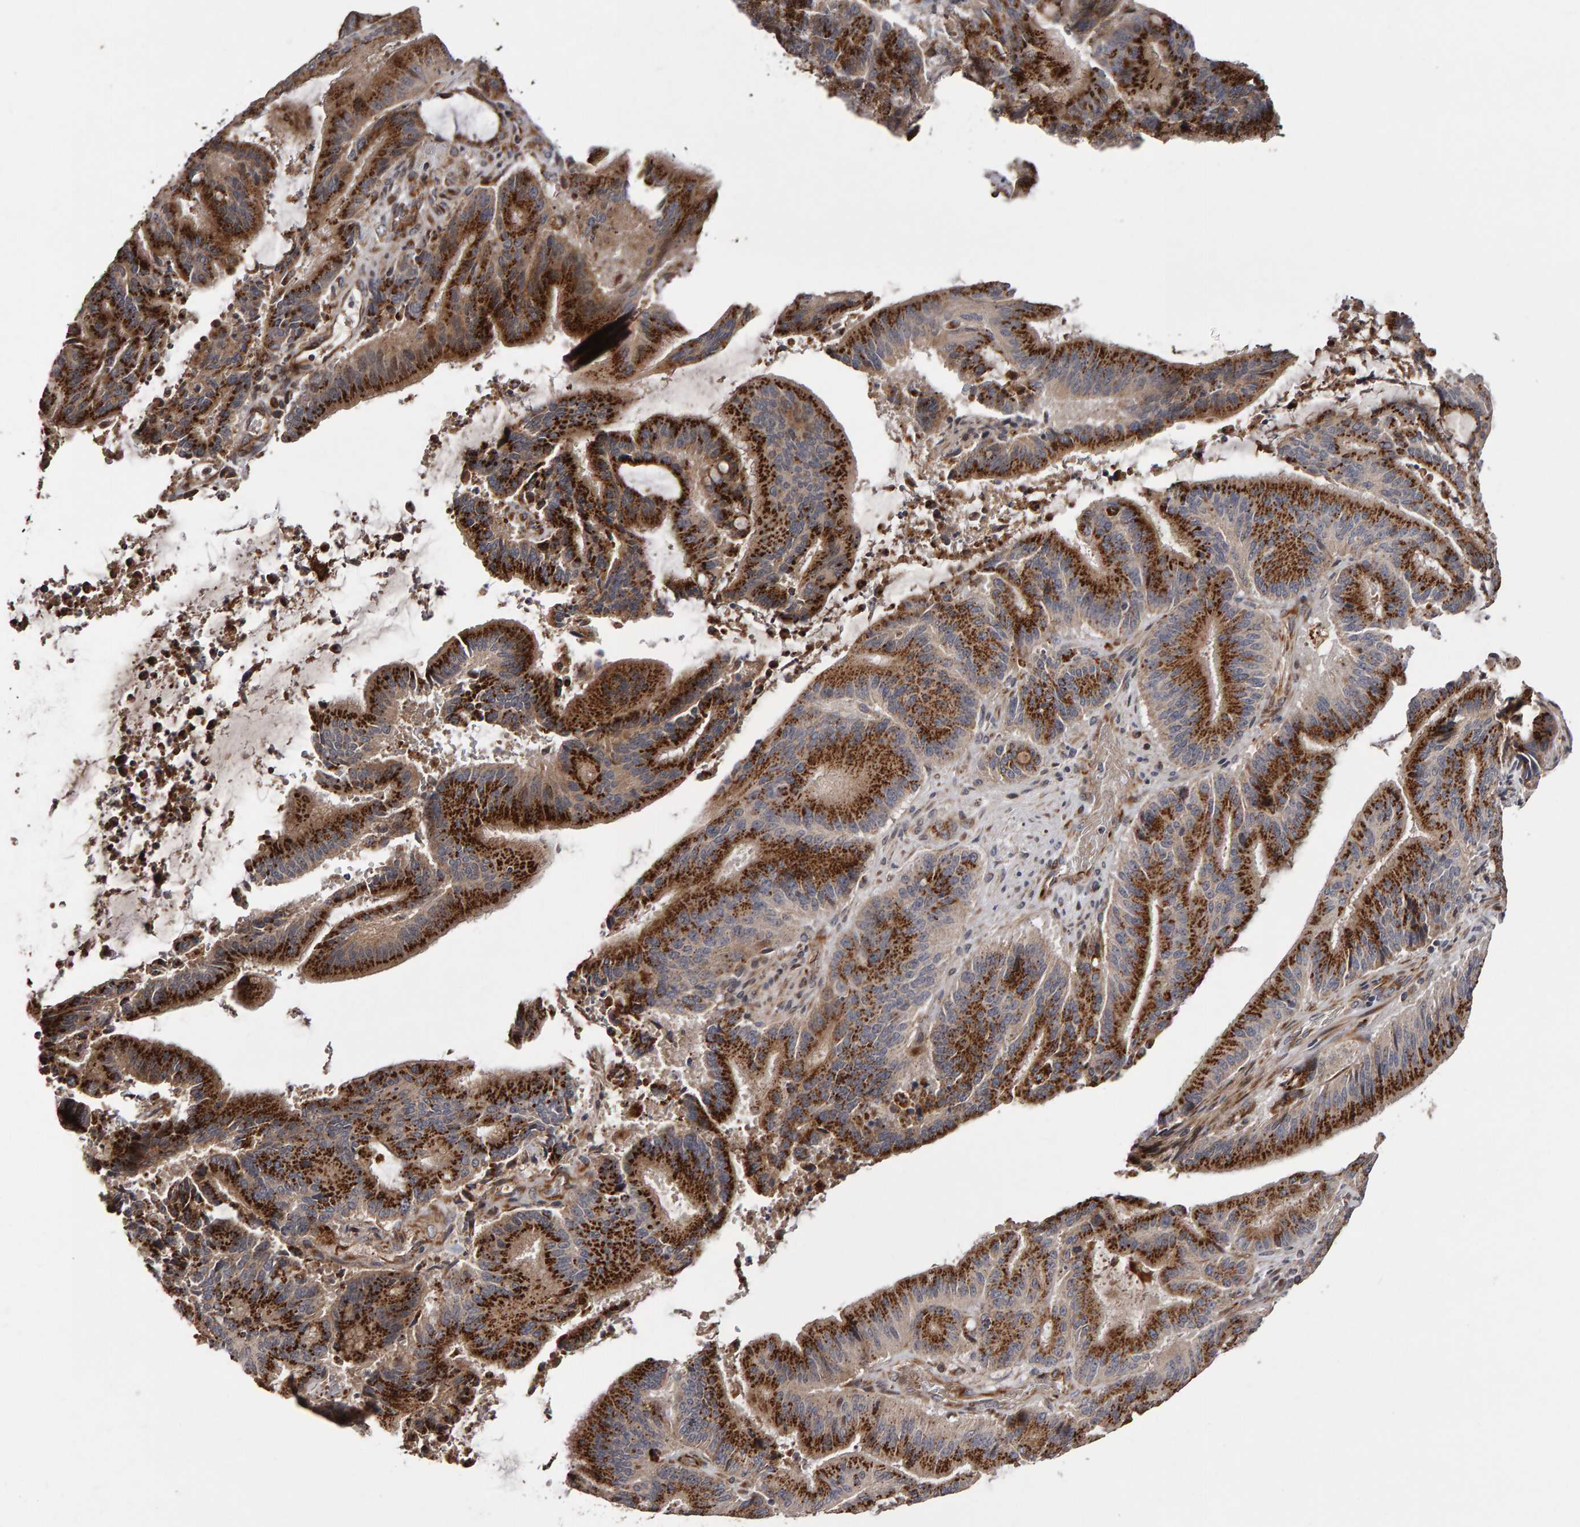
{"staining": {"intensity": "strong", "quantity": ">75%", "location": "cytoplasmic/membranous"}, "tissue": "liver cancer", "cell_type": "Tumor cells", "image_type": "cancer", "snomed": [{"axis": "morphology", "description": "Normal tissue, NOS"}, {"axis": "morphology", "description": "Cholangiocarcinoma"}, {"axis": "topography", "description": "Liver"}, {"axis": "topography", "description": "Peripheral nerve tissue"}], "caption": "A photomicrograph of cholangiocarcinoma (liver) stained for a protein reveals strong cytoplasmic/membranous brown staining in tumor cells. The staining is performed using DAB (3,3'-diaminobenzidine) brown chromogen to label protein expression. The nuclei are counter-stained blue using hematoxylin.", "gene": "CANT1", "patient": {"sex": "female", "age": 73}}